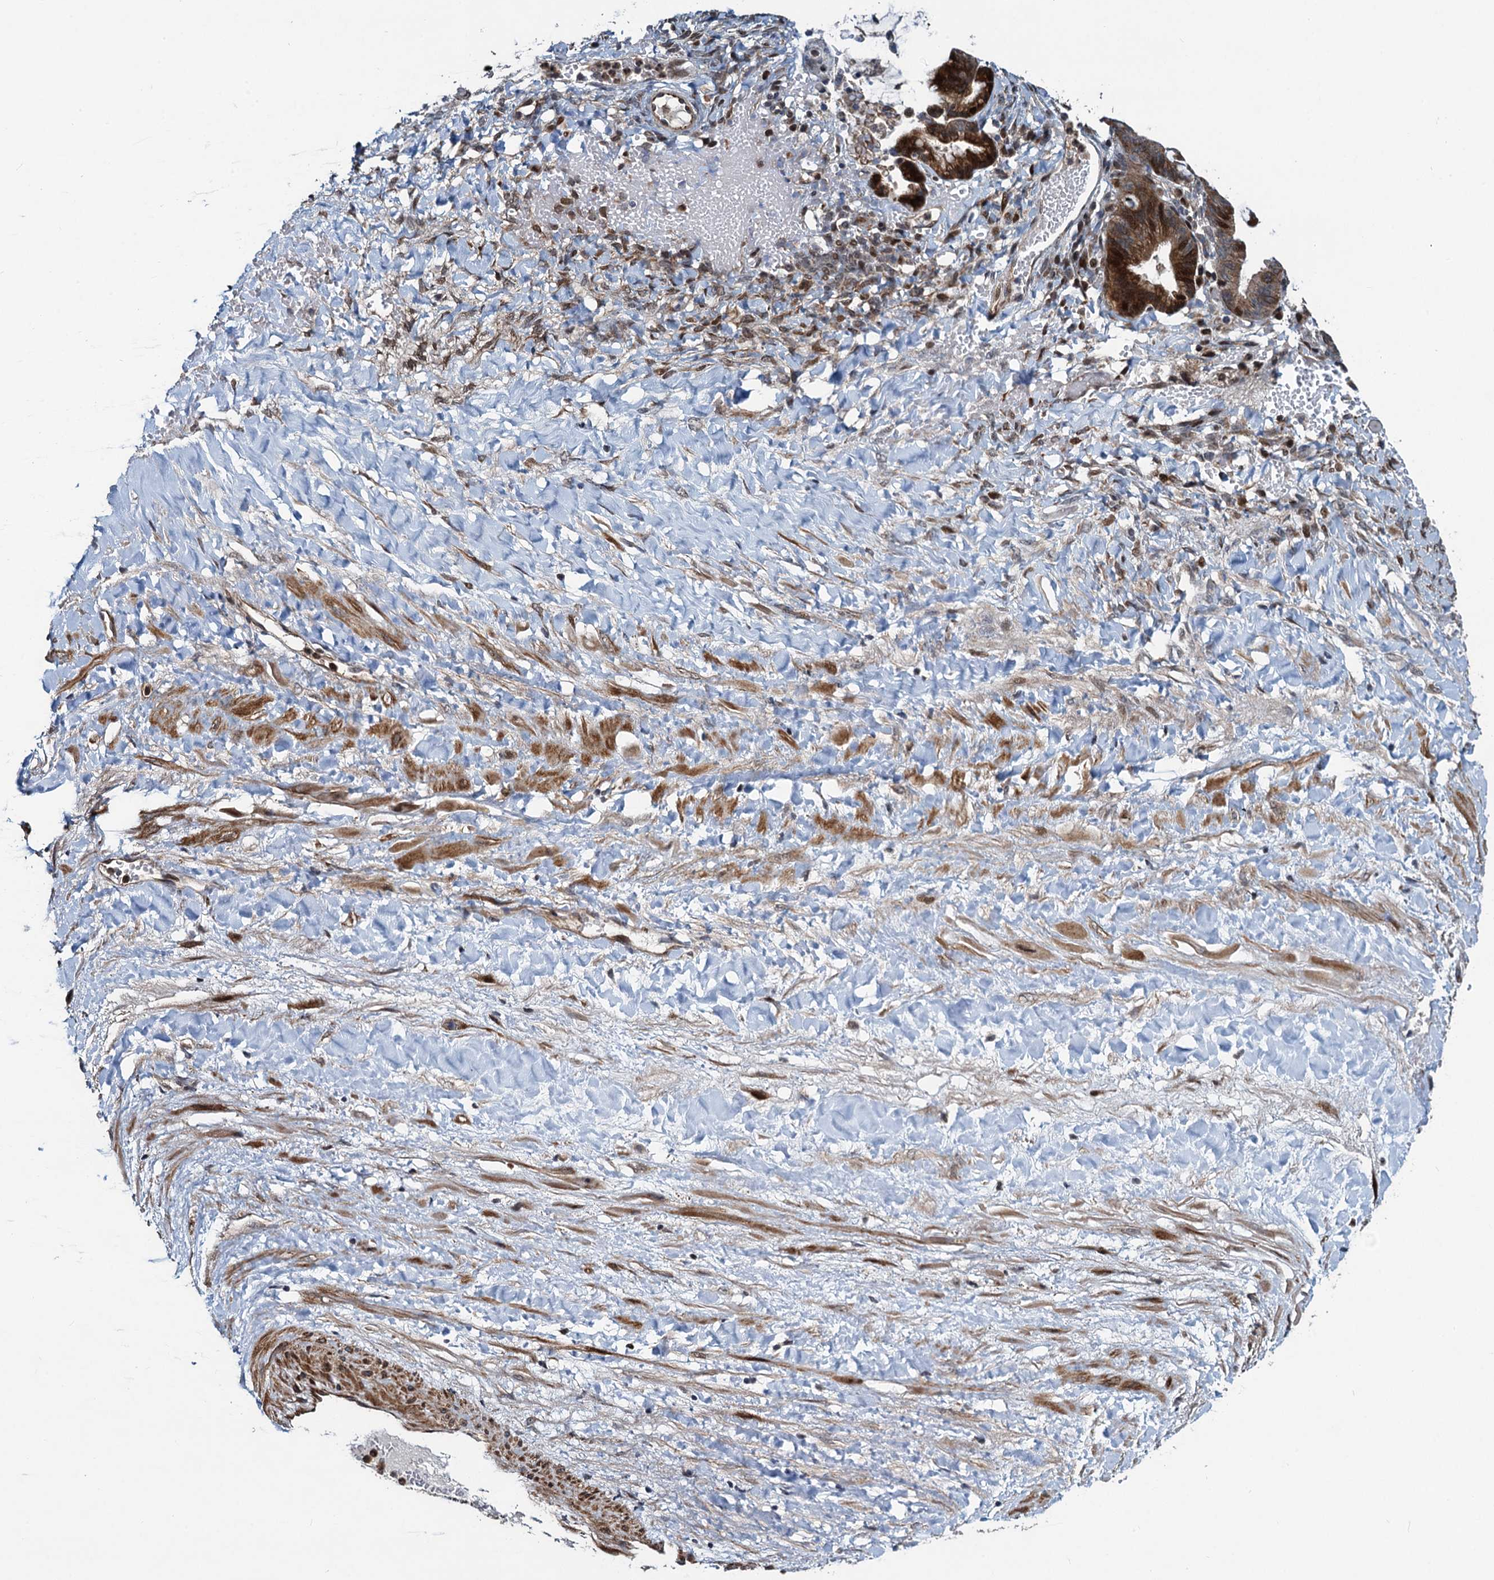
{"staining": {"intensity": "strong", "quantity": ">75%", "location": "cytoplasmic/membranous,nuclear"}, "tissue": "ovarian cancer", "cell_type": "Tumor cells", "image_type": "cancer", "snomed": [{"axis": "morphology", "description": "Cystadenocarcinoma, mucinous, NOS"}, {"axis": "topography", "description": "Ovary"}], "caption": "The micrograph demonstrates immunohistochemical staining of mucinous cystadenocarcinoma (ovarian). There is strong cytoplasmic/membranous and nuclear staining is identified in approximately >75% of tumor cells.", "gene": "ATOSA", "patient": {"sex": "female", "age": 73}}